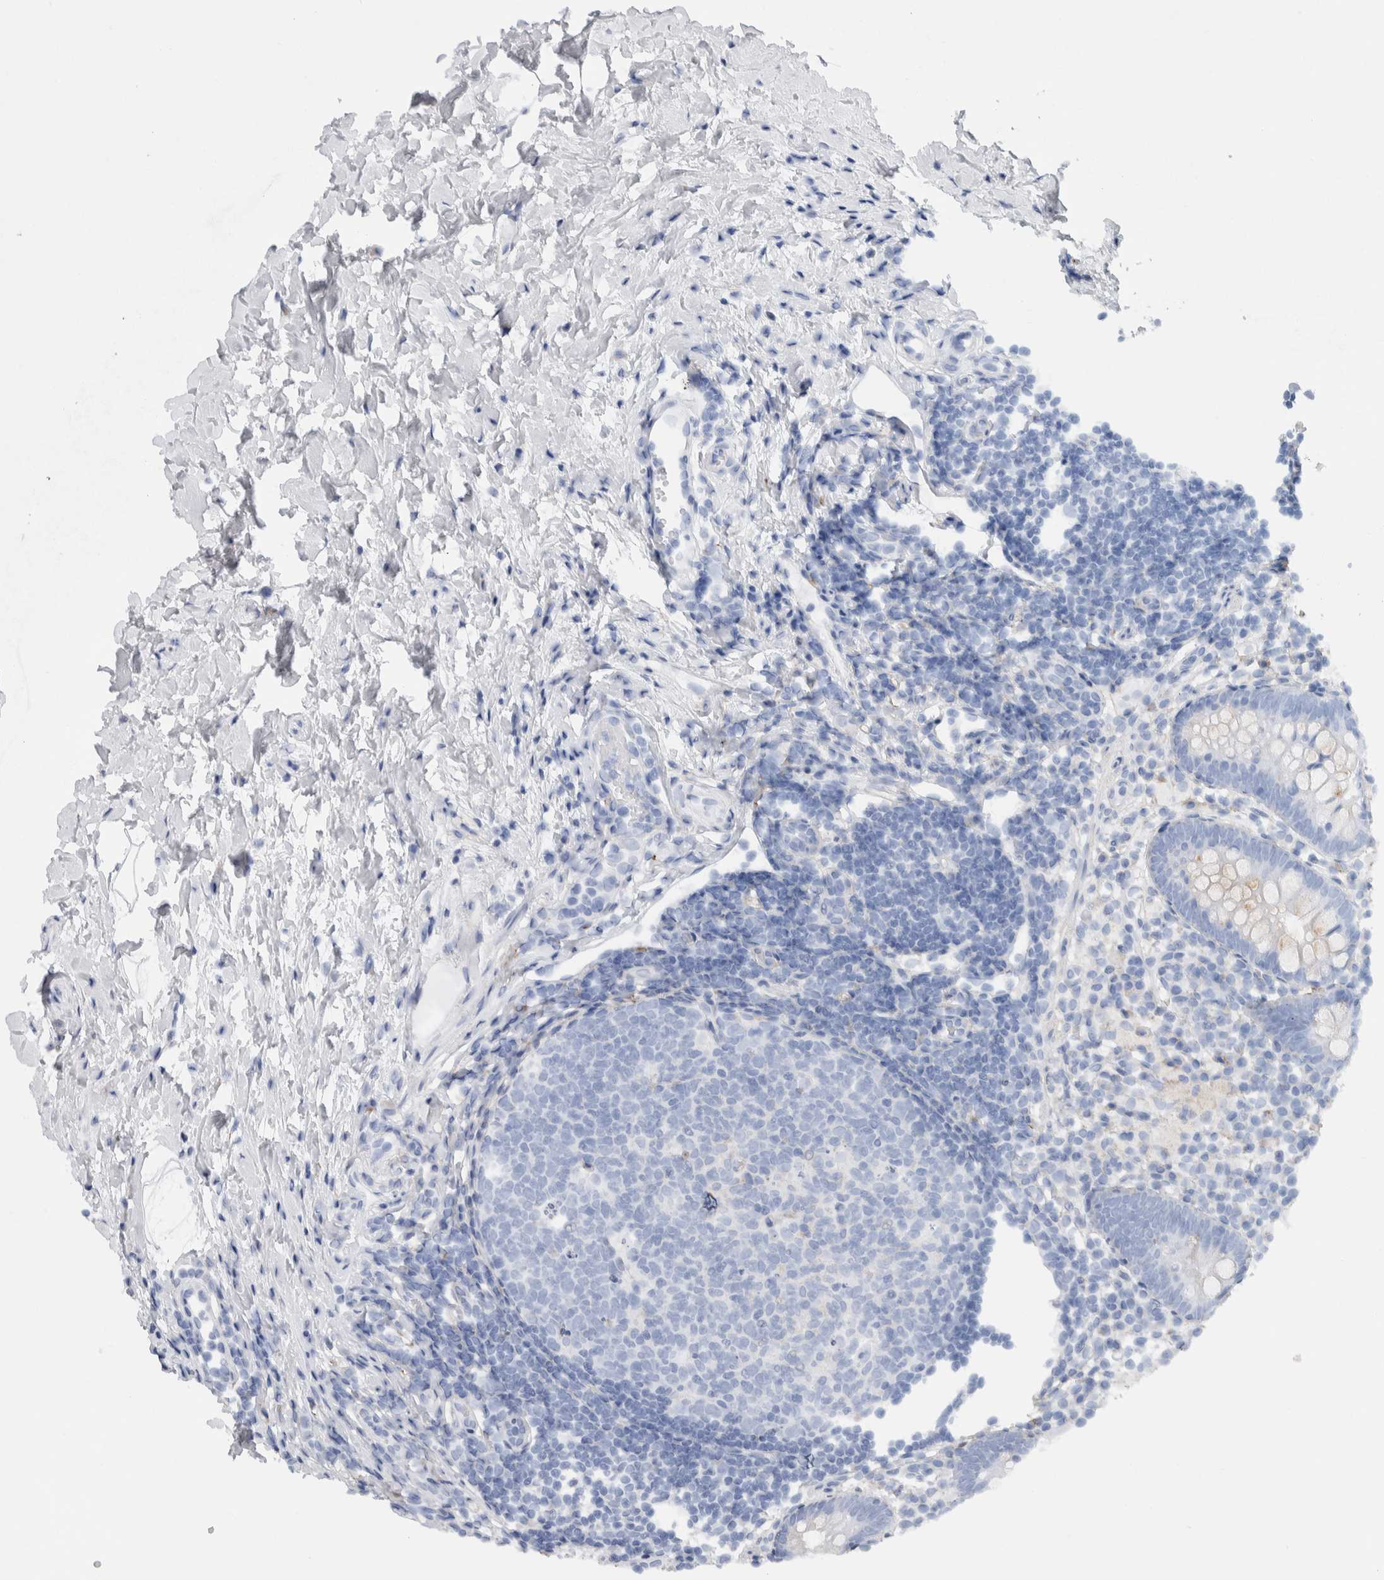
{"staining": {"intensity": "moderate", "quantity": "25%-75%", "location": "cytoplasmic/membranous"}, "tissue": "appendix", "cell_type": "Glandular cells", "image_type": "normal", "snomed": [{"axis": "morphology", "description": "Normal tissue, NOS"}, {"axis": "topography", "description": "Appendix"}], "caption": "IHC staining of unremarkable appendix, which demonstrates medium levels of moderate cytoplasmic/membranous positivity in about 25%-75% of glandular cells indicating moderate cytoplasmic/membranous protein expression. The staining was performed using DAB (3,3'-diaminobenzidine) (brown) for protein detection and nuclei were counterstained in hematoxylin (blue).", "gene": "ENGASE", "patient": {"sex": "female", "age": 20}}